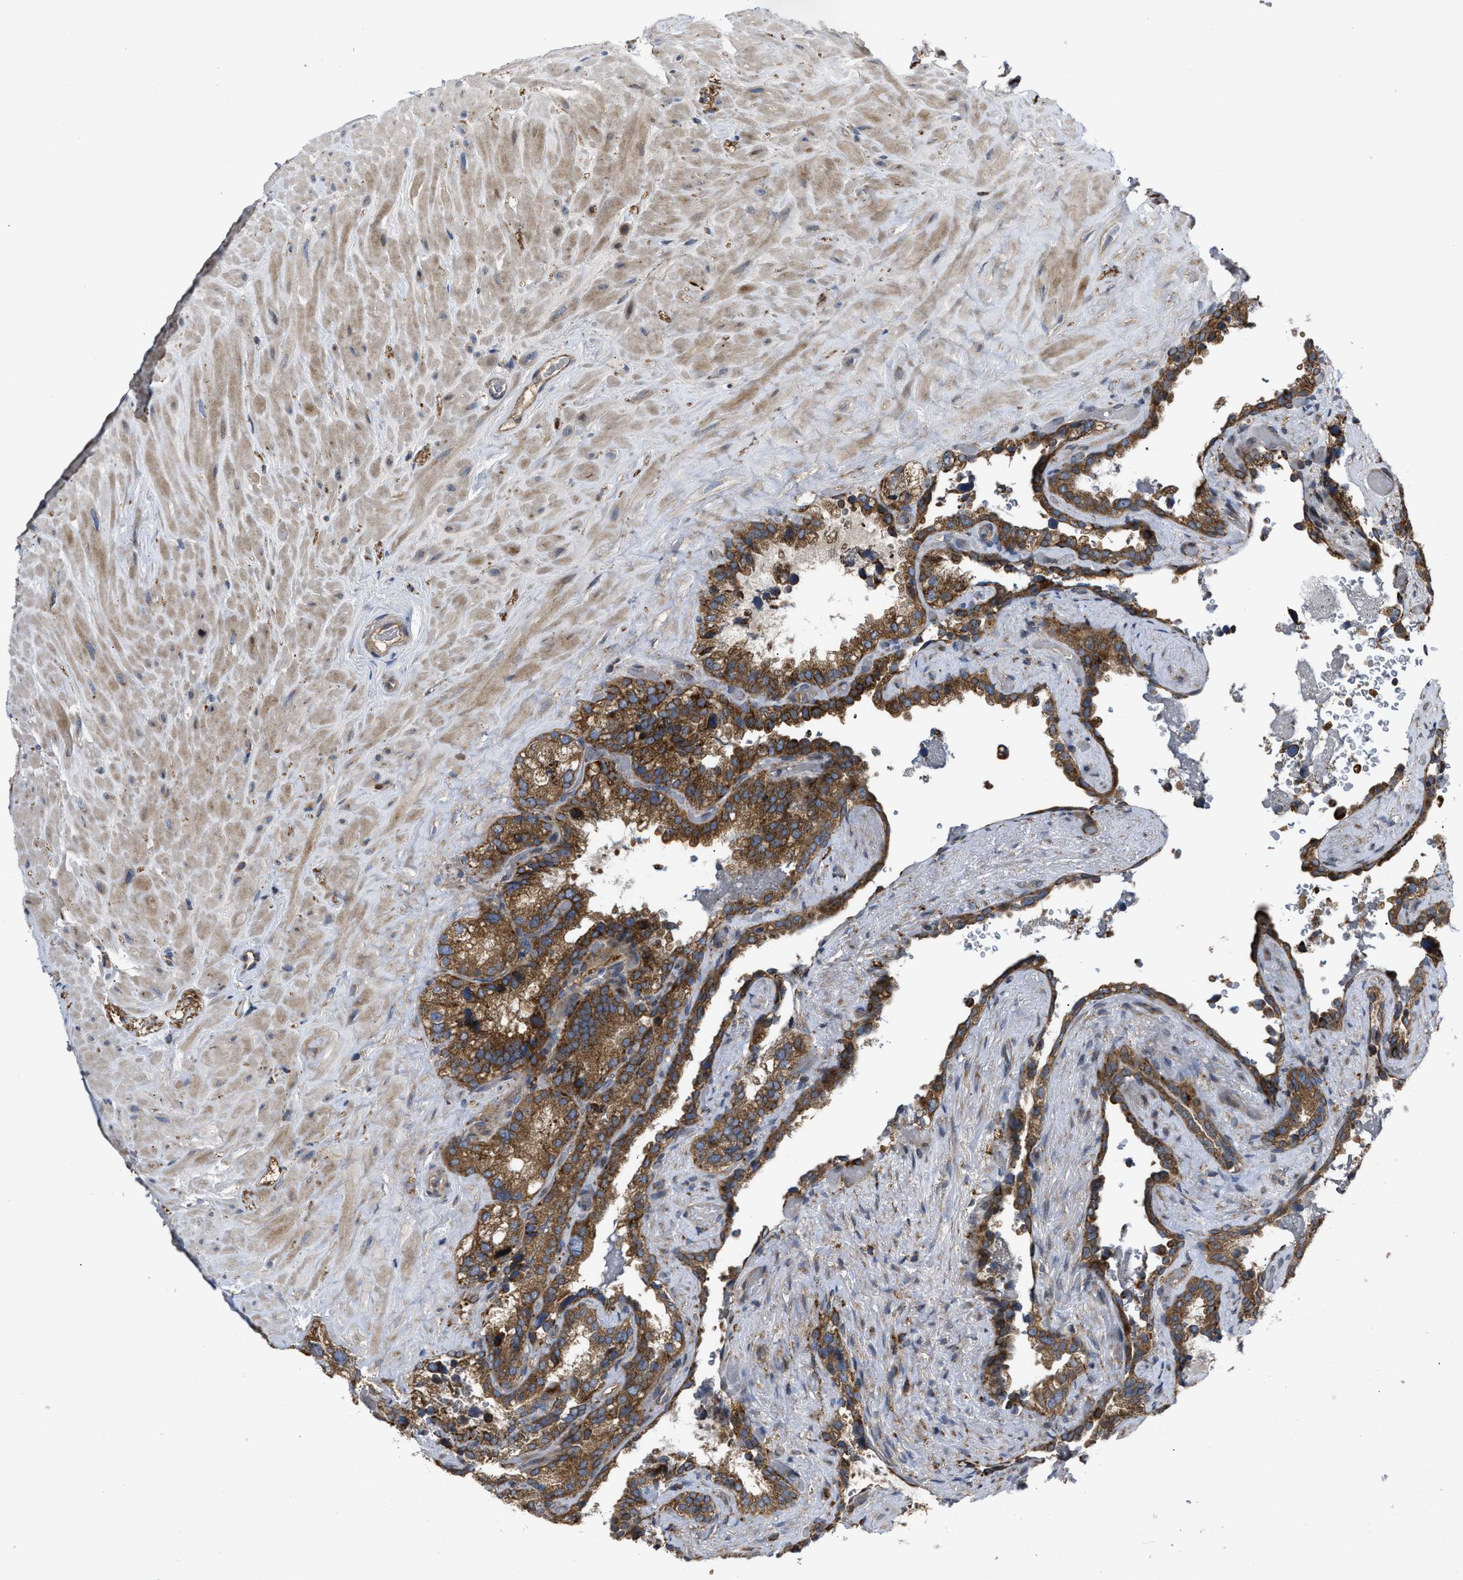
{"staining": {"intensity": "moderate", "quantity": ">75%", "location": "cytoplasmic/membranous"}, "tissue": "seminal vesicle", "cell_type": "Glandular cells", "image_type": "normal", "snomed": [{"axis": "morphology", "description": "Normal tissue, NOS"}, {"axis": "topography", "description": "Seminal veicle"}], "caption": "The micrograph displays immunohistochemical staining of benign seminal vesicle. There is moderate cytoplasmic/membranous expression is present in about >75% of glandular cells. The staining is performed using DAB brown chromogen to label protein expression. The nuclei are counter-stained blue using hematoxylin.", "gene": "PASK", "patient": {"sex": "male", "age": 68}}